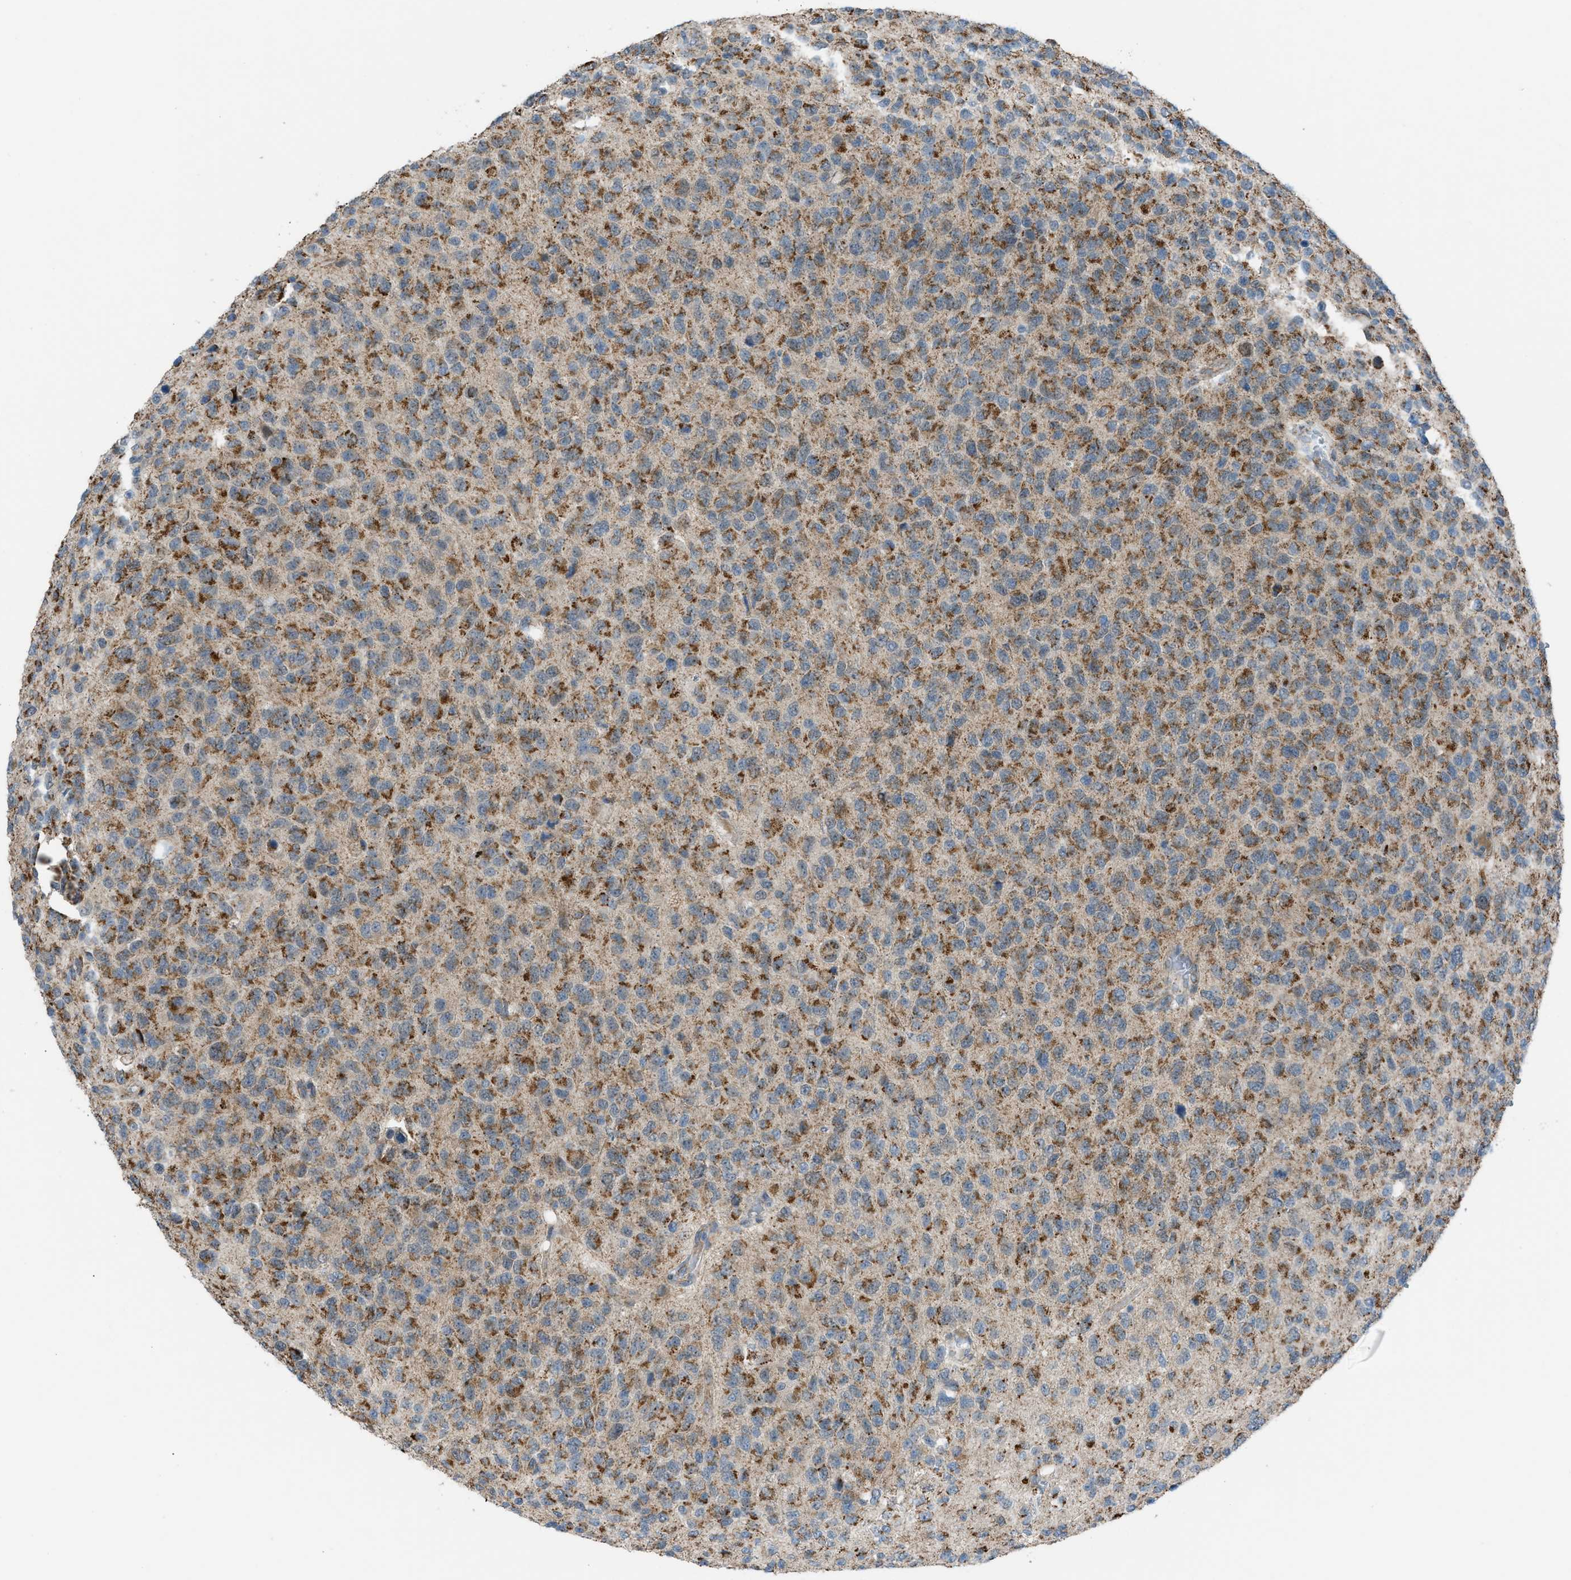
{"staining": {"intensity": "moderate", "quantity": ">75%", "location": "cytoplasmic/membranous"}, "tissue": "glioma", "cell_type": "Tumor cells", "image_type": "cancer", "snomed": [{"axis": "morphology", "description": "Glioma, malignant, High grade"}, {"axis": "topography", "description": "pancreas cauda"}], "caption": "Glioma stained for a protein shows moderate cytoplasmic/membranous positivity in tumor cells.", "gene": "SRM", "patient": {"sex": "male", "age": 60}}